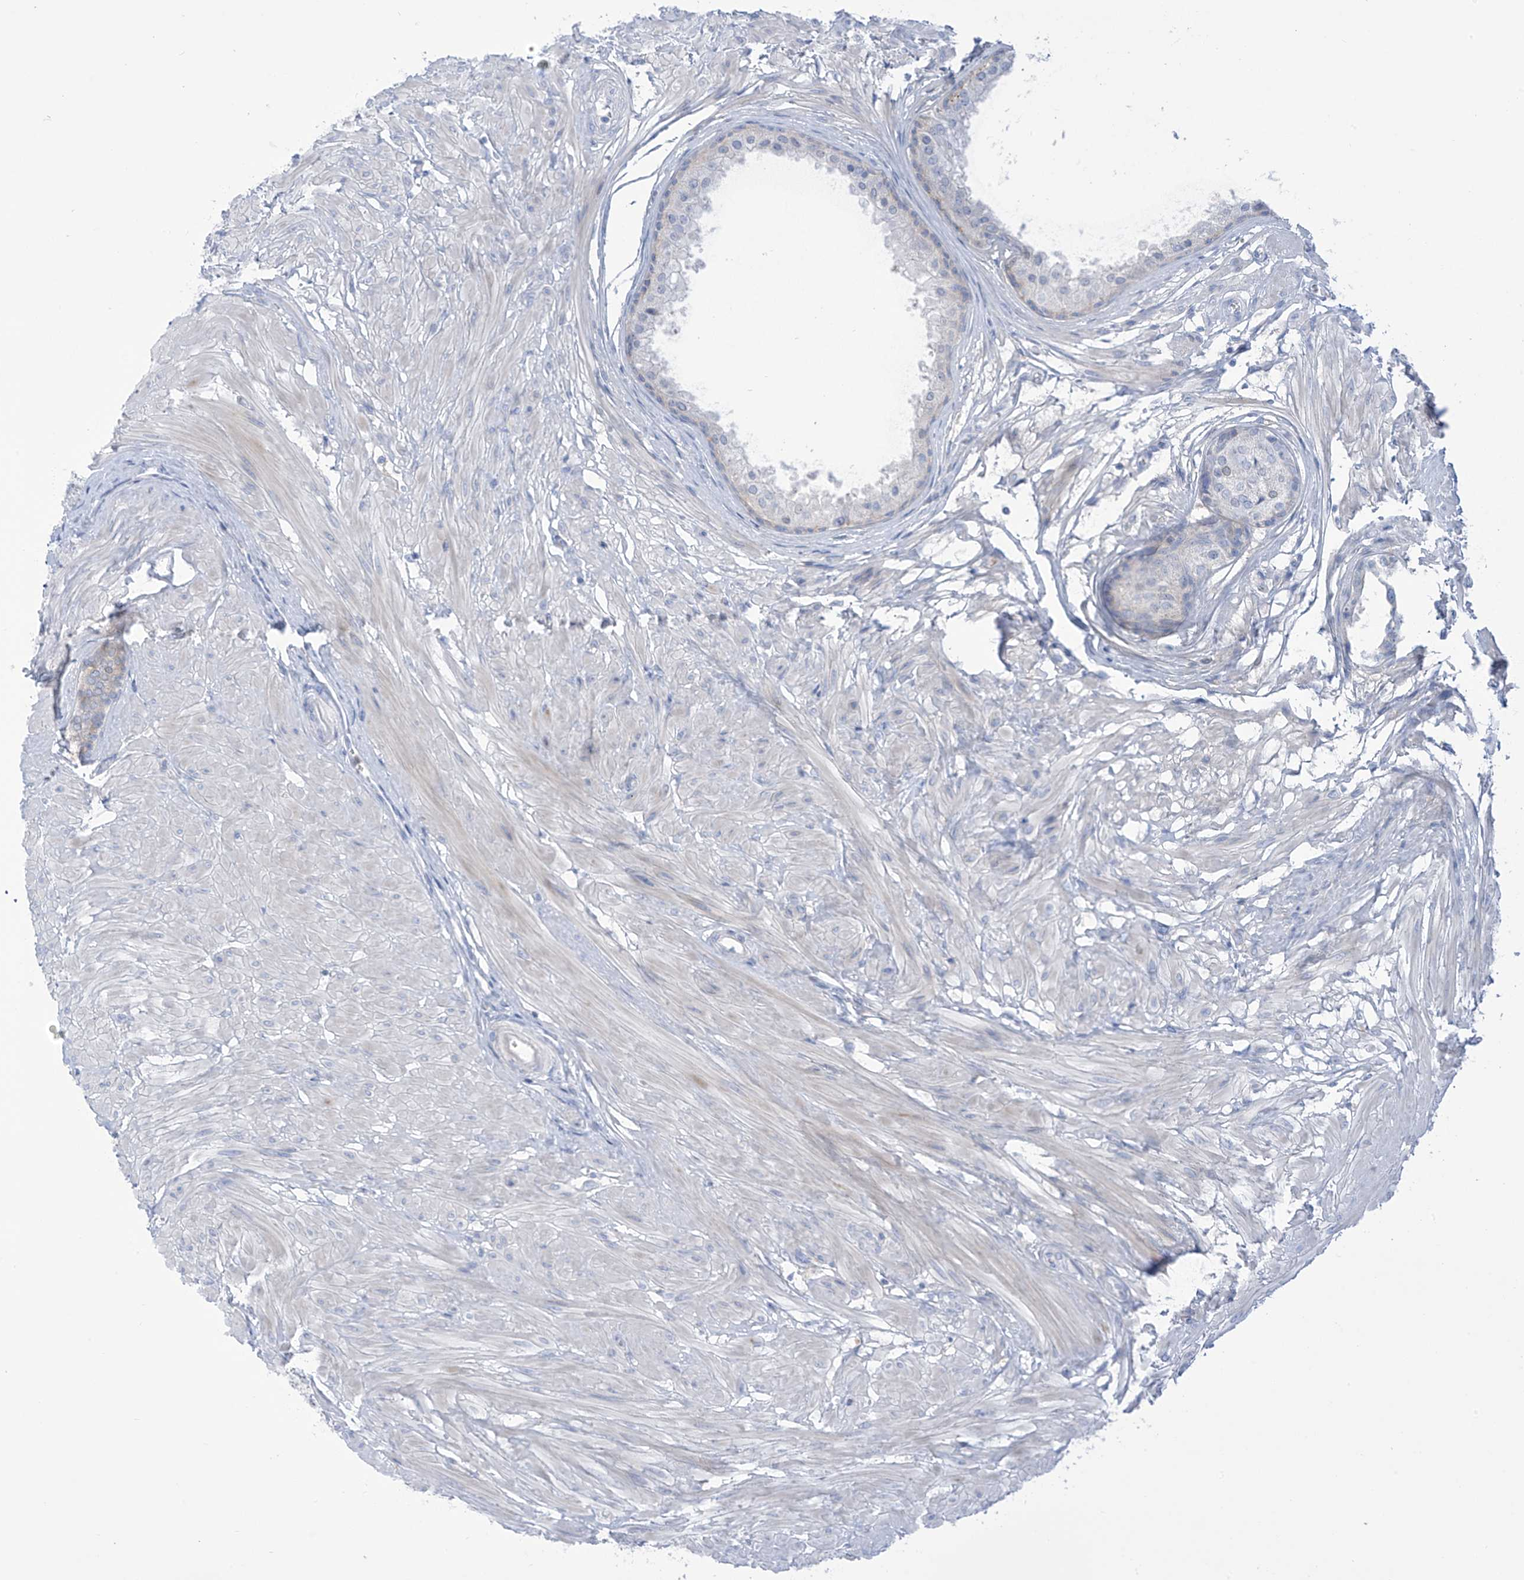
{"staining": {"intensity": "negative", "quantity": "none", "location": "none"}, "tissue": "prostate", "cell_type": "Glandular cells", "image_type": "normal", "snomed": [{"axis": "morphology", "description": "Normal tissue, NOS"}, {"axis": "topography", "description": "Prostate"}], "caption": "An IHC photomicrograph of normal prostate is shown. There is no staining in glandular cells of prostate. Nuclei are stained in blue.", "gene": "FABP2", "patient": {"sex": "male", "age": 48}}